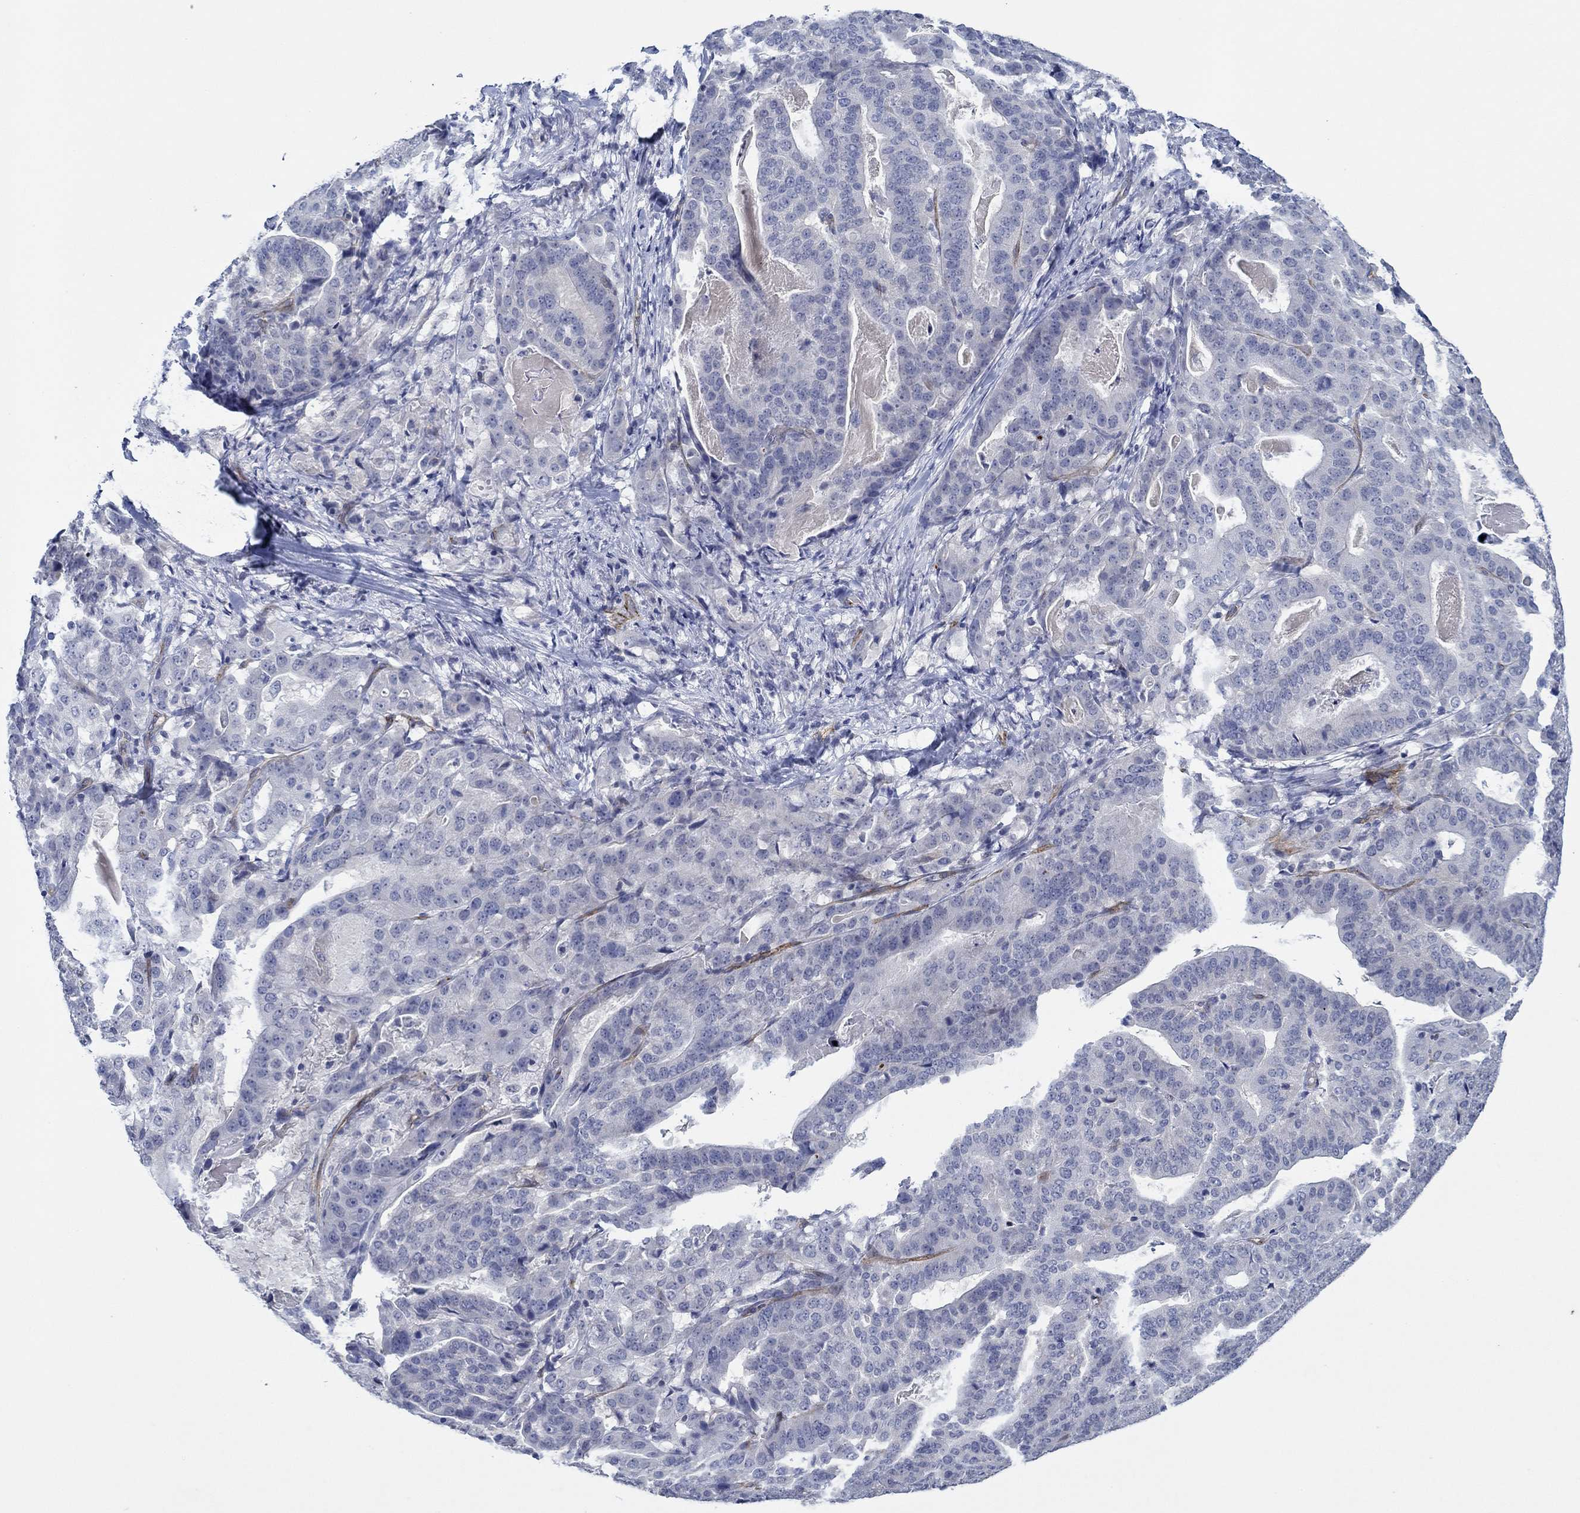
{"staining": {"intensity": "negative", "quantity": "none", "location": "none"}, "tissue": "stomach cancer", "cell_type": "Tumor cells", "image_type": "cancer", "snomed": [{"axis": "morphology", "description": "Adenocarcinoma, NOS"}, {"axis": "topography", "description": "Stomach"}], "caption": "This histopathology image is of adenocarcinoma (stomach) stained with immunohistochemistry (IHC) to label a protein in brown with the nuclei are counter-stained blue. There is no positivity in tumor cells. (DAB IHC, high magnification).", "gene": "GJA5", "patient": {"sex": "male", "age": 48}}